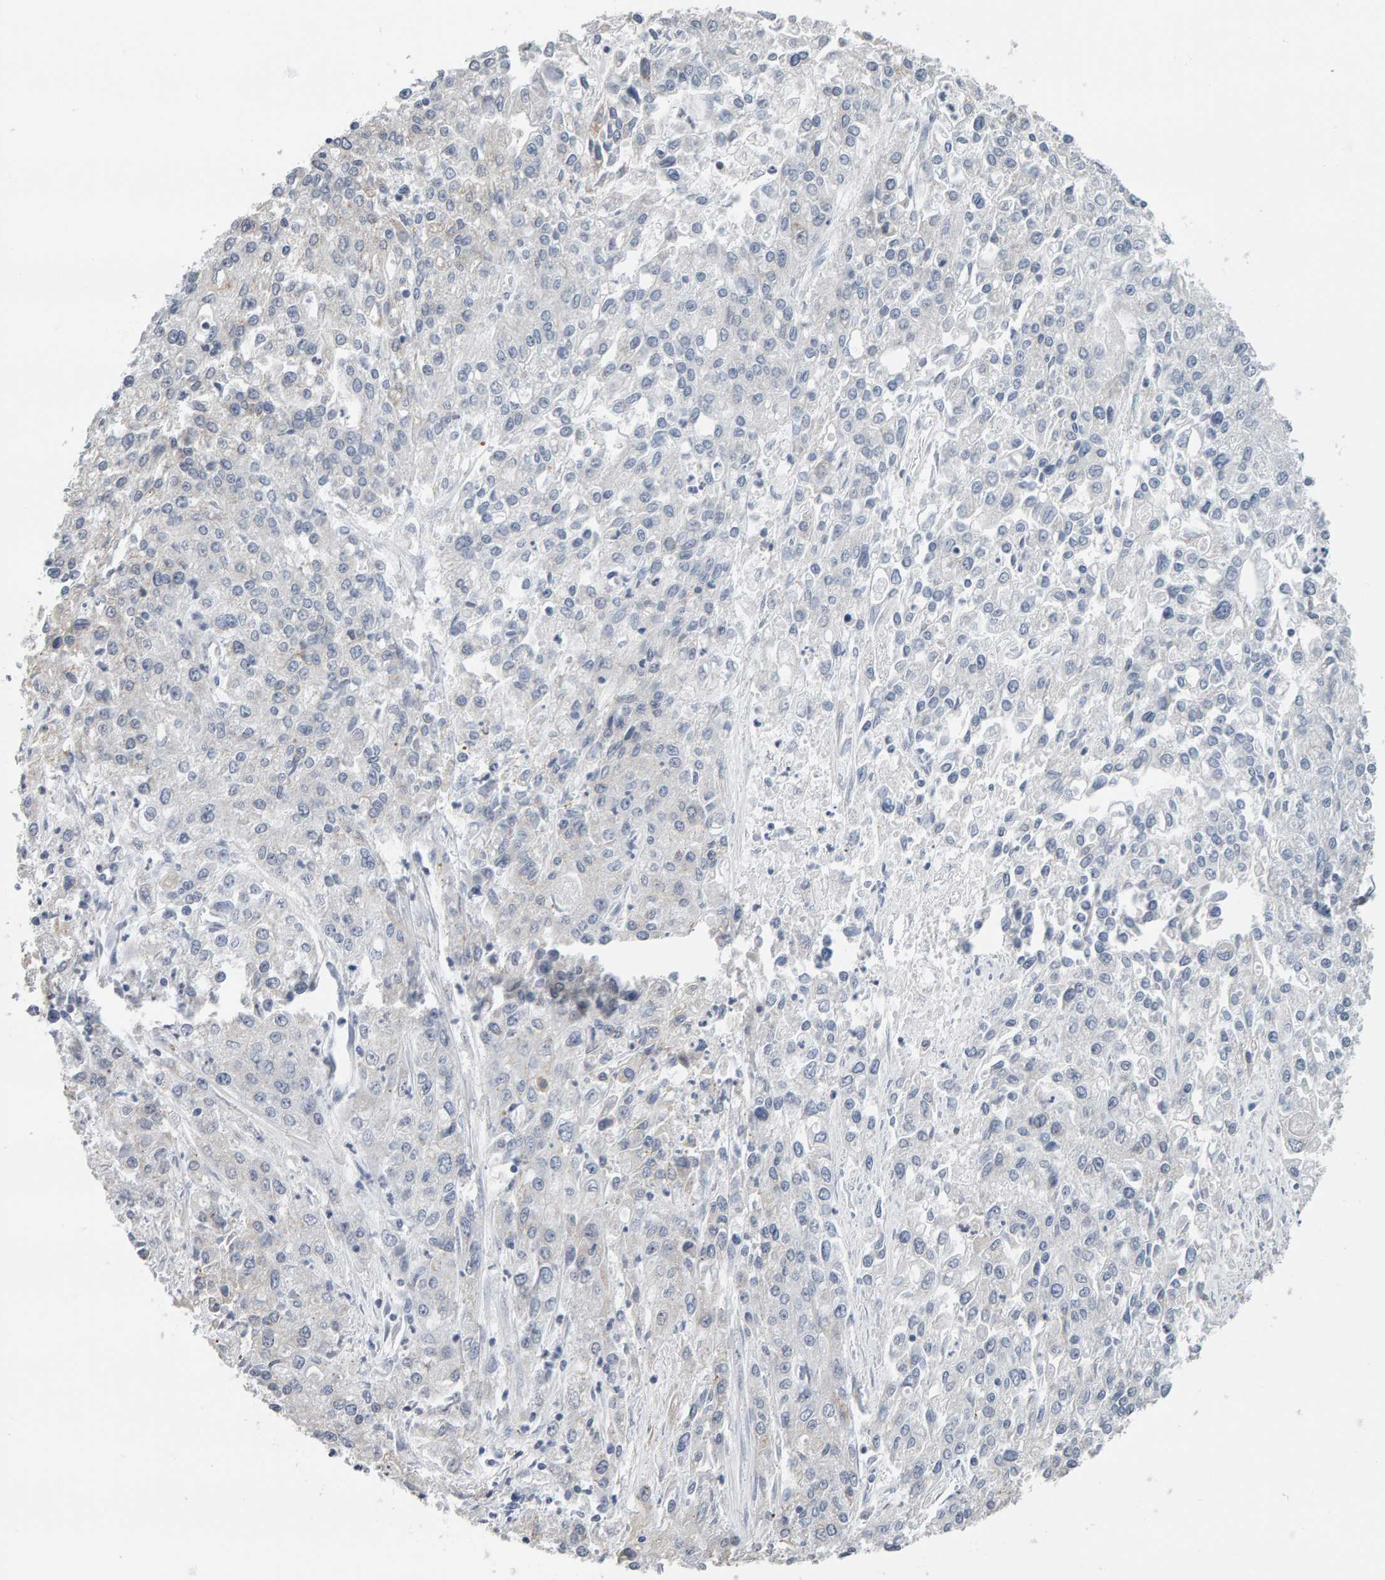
{"staining": {"intensity": "negative", "quantity": "none", "location": "none"}, "tissue": "endometrial cancer", "cell_type": "Tumor cells", "image_type": "cancer", "snomed": [{"axis": "morphology", "description": "Adenocarcinoma, NOS"}, {"axis": "topography", "description": "Endometrium"}], "caption": "This is an IHC micrograph of endometrial cancer (adenocarcinoma). There is no staining in tumor cells.", "gene": "ADHFE1", "patient": {"sex": "female", "age": 49}}